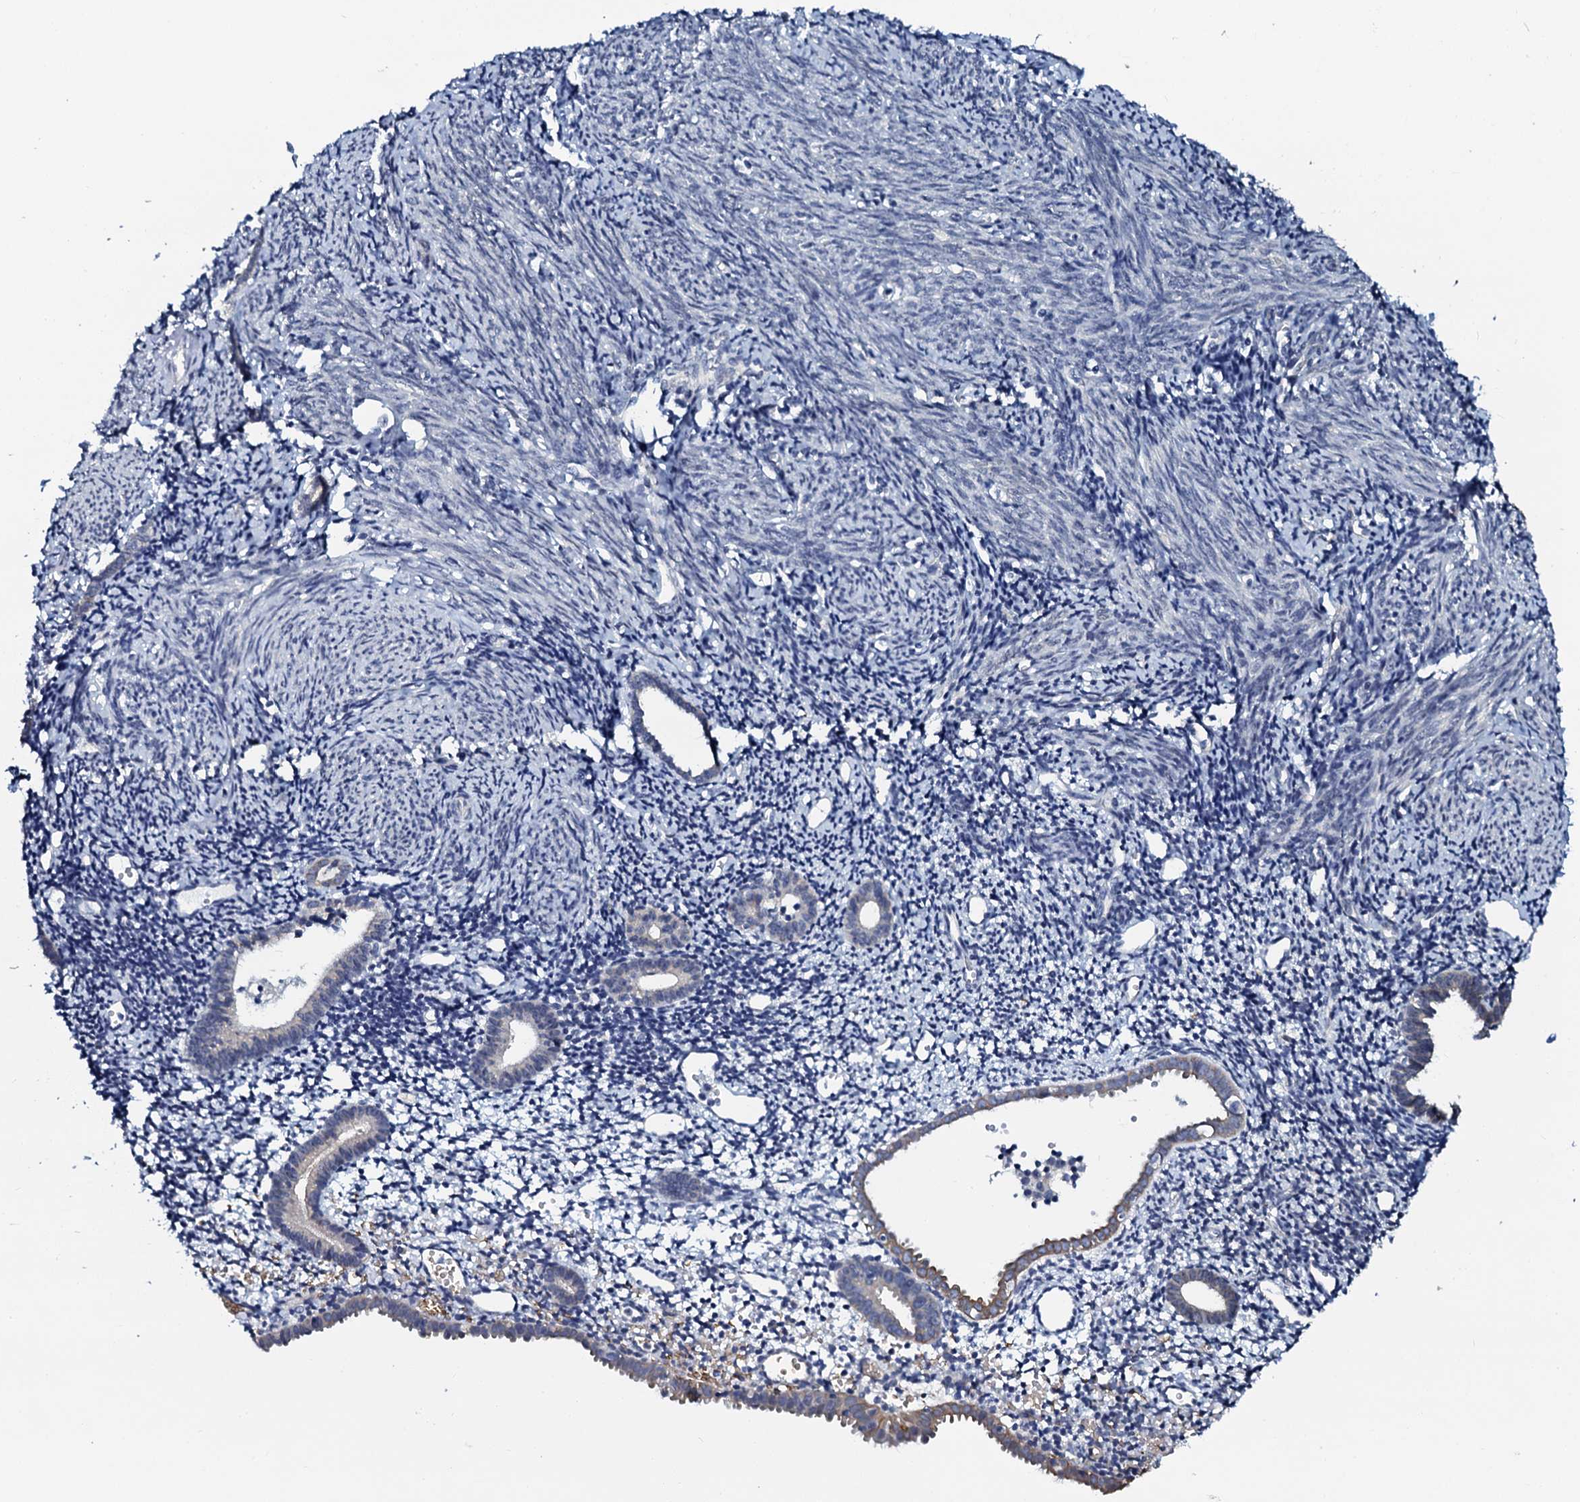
{"staining": {"intensity": "negative", "quantity": "none", "location": "none"}, "tissue": "endometrium", "cell_type": "Cells in endometrial stroma", "image_type": "normal", "snomed": [{"axis": "morphology", "description": "Normal tissue, NOS"}, {"axis": "topography", "description": "Endometrium"}], "caption": "Immunohistochemistry photomicrograph of benign endometrium: human endometrium stained with DAB demonstrates no significant protein staining in cells in endometrial stroma. Nuclei are stained in blue.", "gene": "C10orf88", "patient": {"sex": "female", "age": 56}}